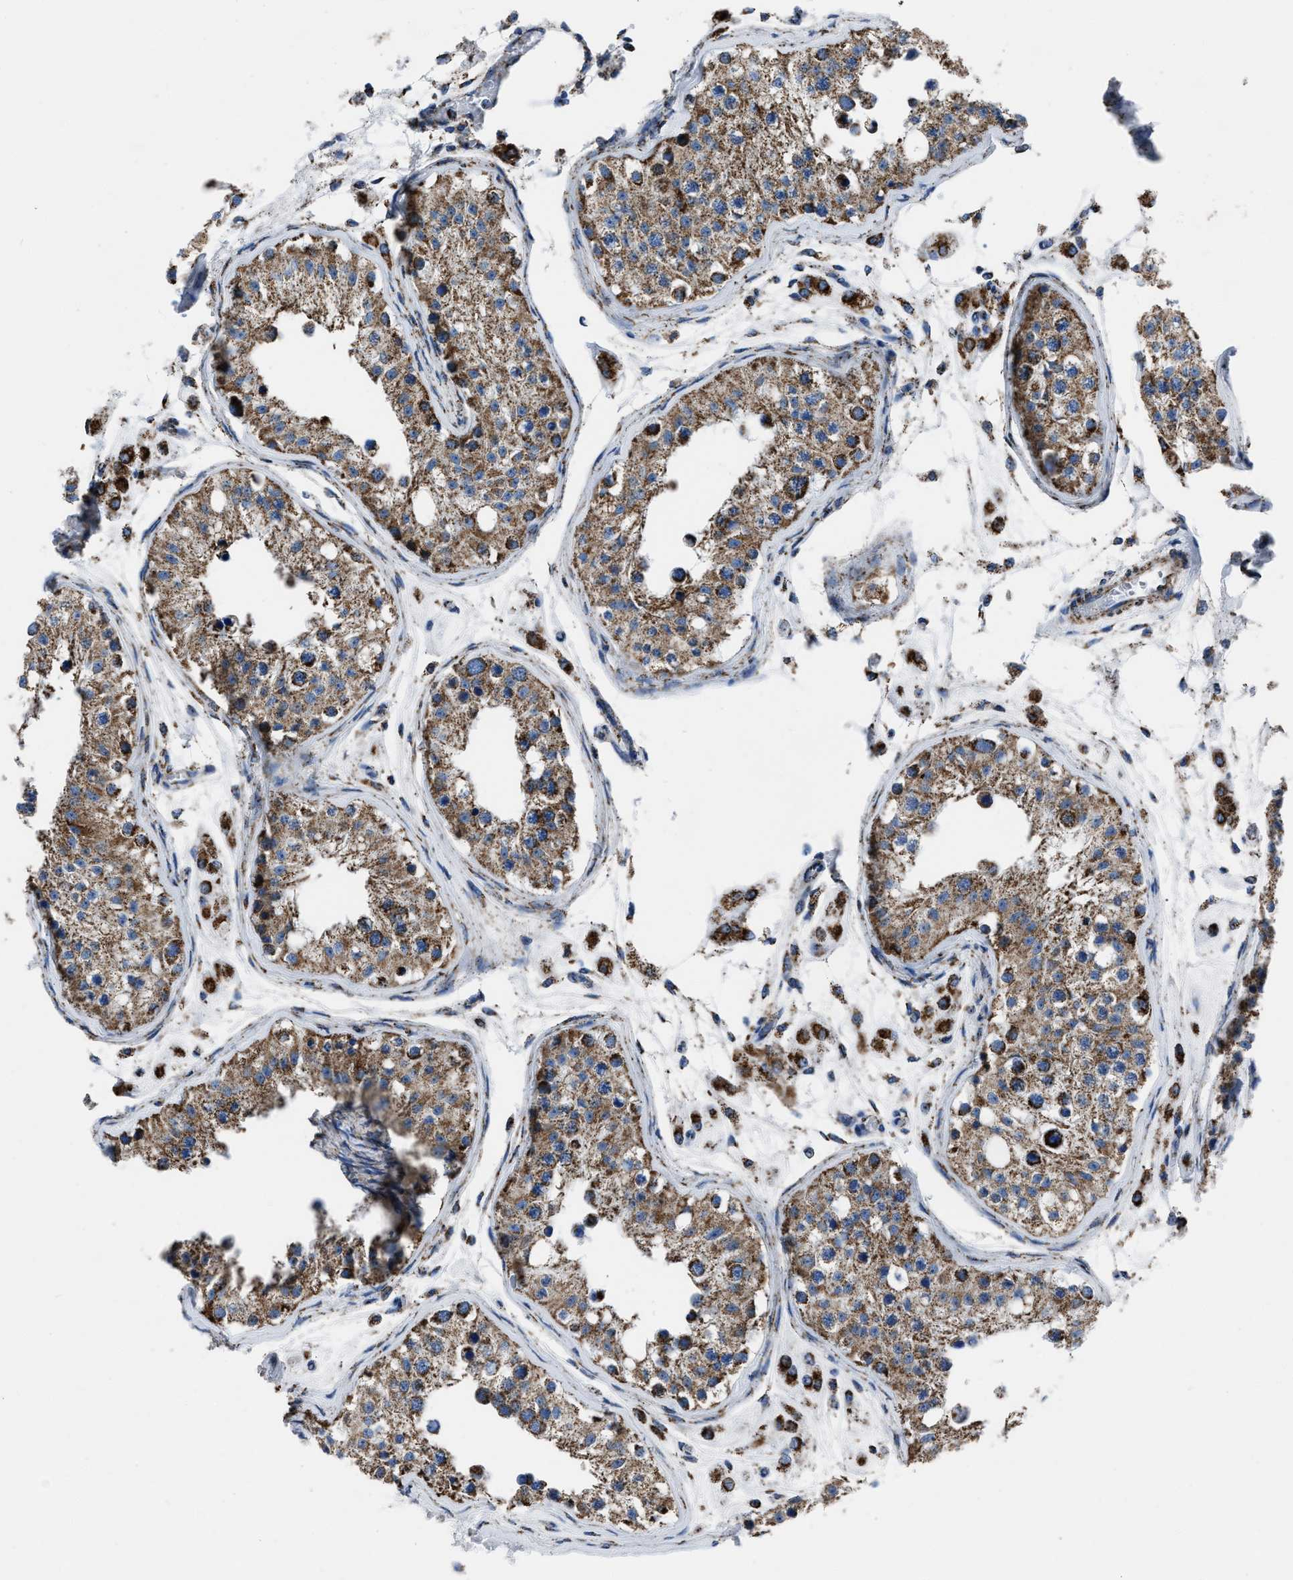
{"staining": {"intensity": "moderate", "quantity": ">75%", "location": "cytoplasmic/membranous"}, "tissue": "testis", "cell_type": "Cells in seminiferous ducts", "image_type": "normal", "snomed": [{"axis": "morphology", "description": "Normal tissue, NOS"}, {"axis": "morphology", "description": "Adenocarcinoma, metastatic, NOS"}, {"axis": "topography", "description": "Testis"}], "caption": "An immunohistochemistry (IHC) micrograph of normal tissue is shown. Protein staining in brown shows moderate cytoplasmic/membranous positivity in testis within cells in seminiferous ducts. (IHC, brightfield microscopy, high magnification).", "gene": "NSD3", "patient": {"sex": "male", "age": 26}}